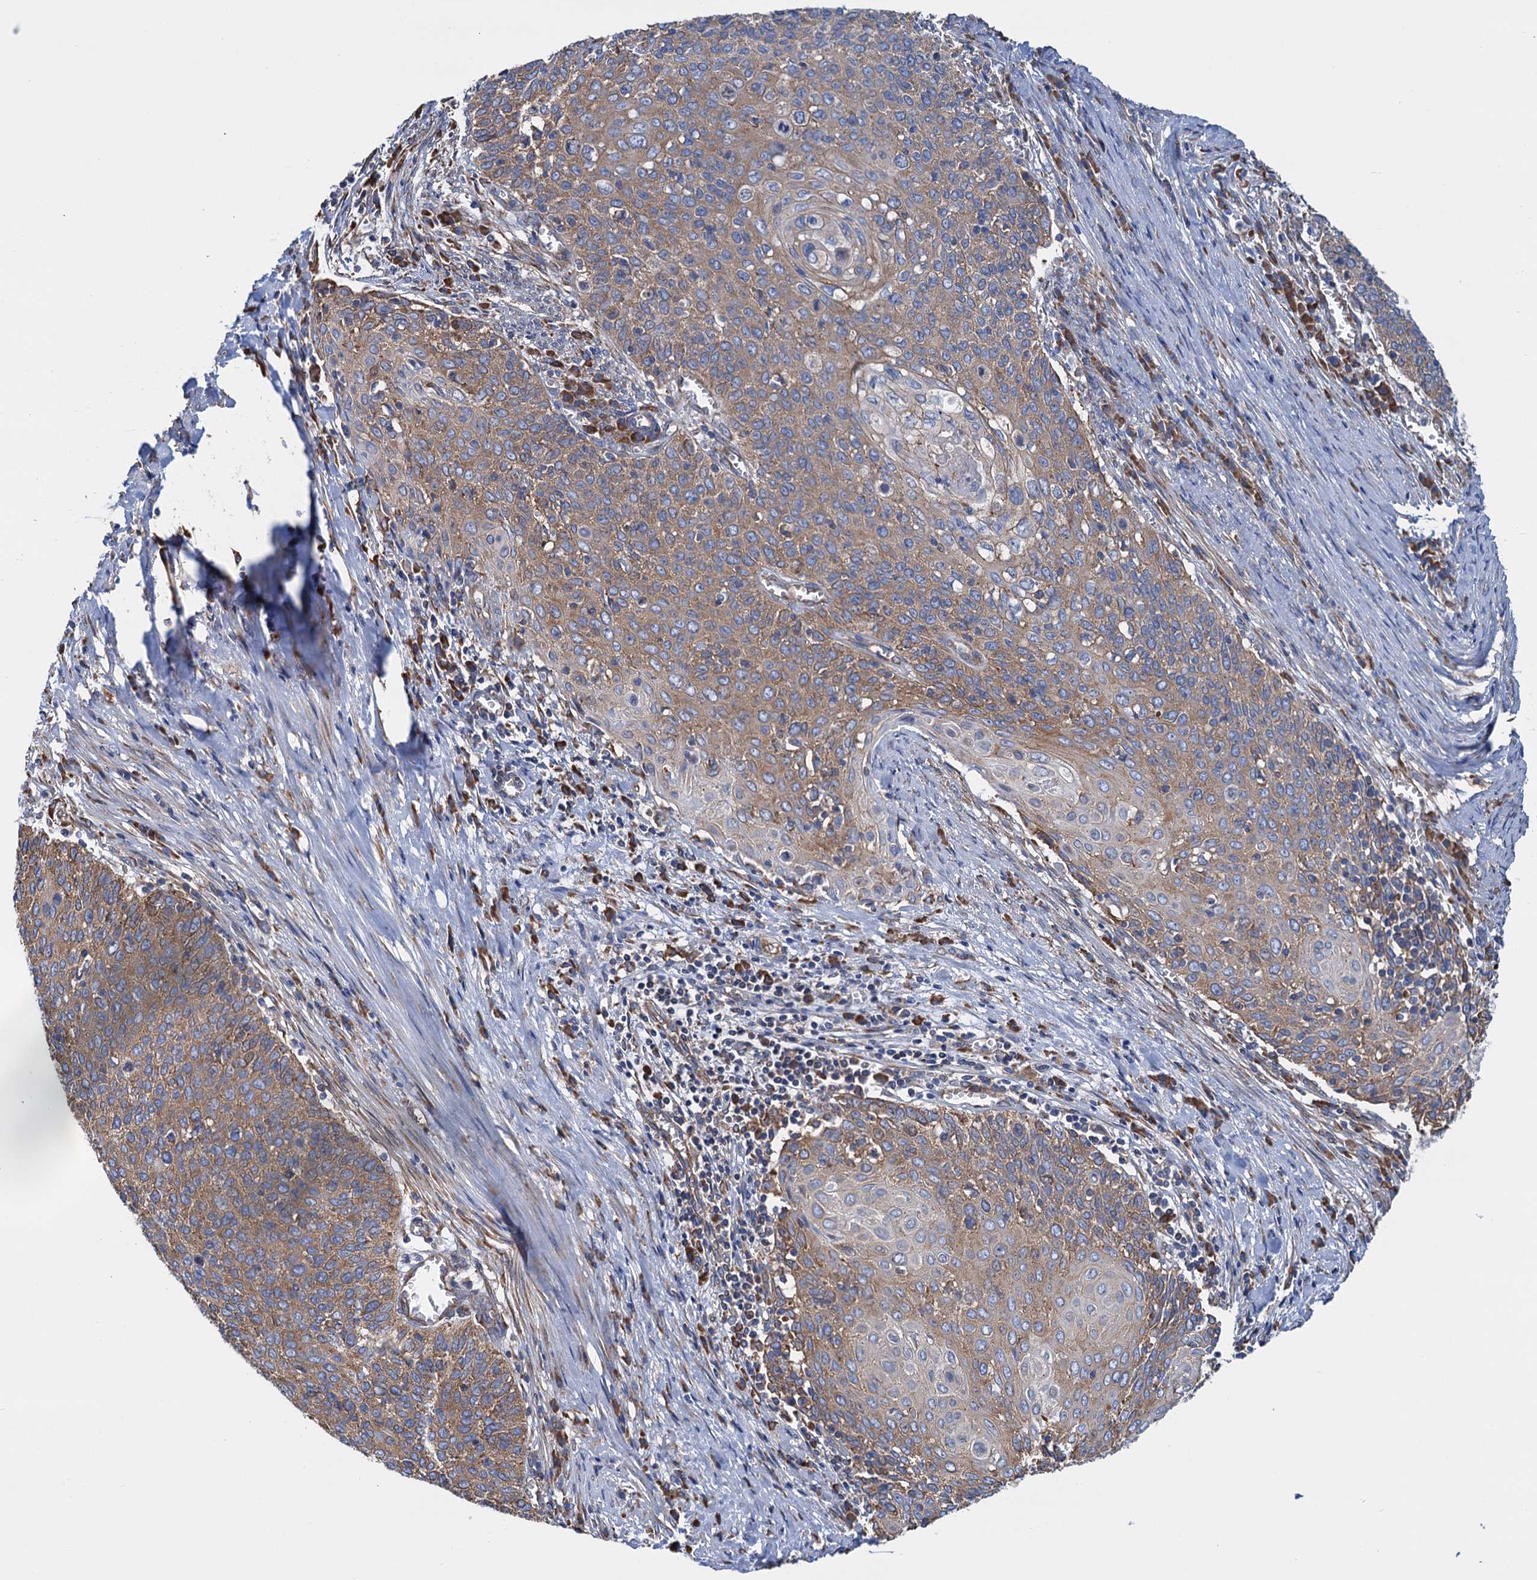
{"staining": {"intensity": "moderate", "quantity": ">75%", "location": "cytoplasmic/membranous"}, "tissue": "cervical cancer", "cell_type": "Tumor cells", "image_type": "cancer", "snomed": [{"axis": "morphology", "description": "Squamous cell carcinoma, NOS"}, {"axis": "topography", "description": "Cervix"}], "caption": "Cervical cancer (squamous cell carcinoma) tissue shows moderate cytoplasmic/membranous staining in about >75% of tumor cells (IHC, brightfield microscopy, high magnification).", "gene": "SLC12A7", "patient": {"sex": "female", "age": 39}}